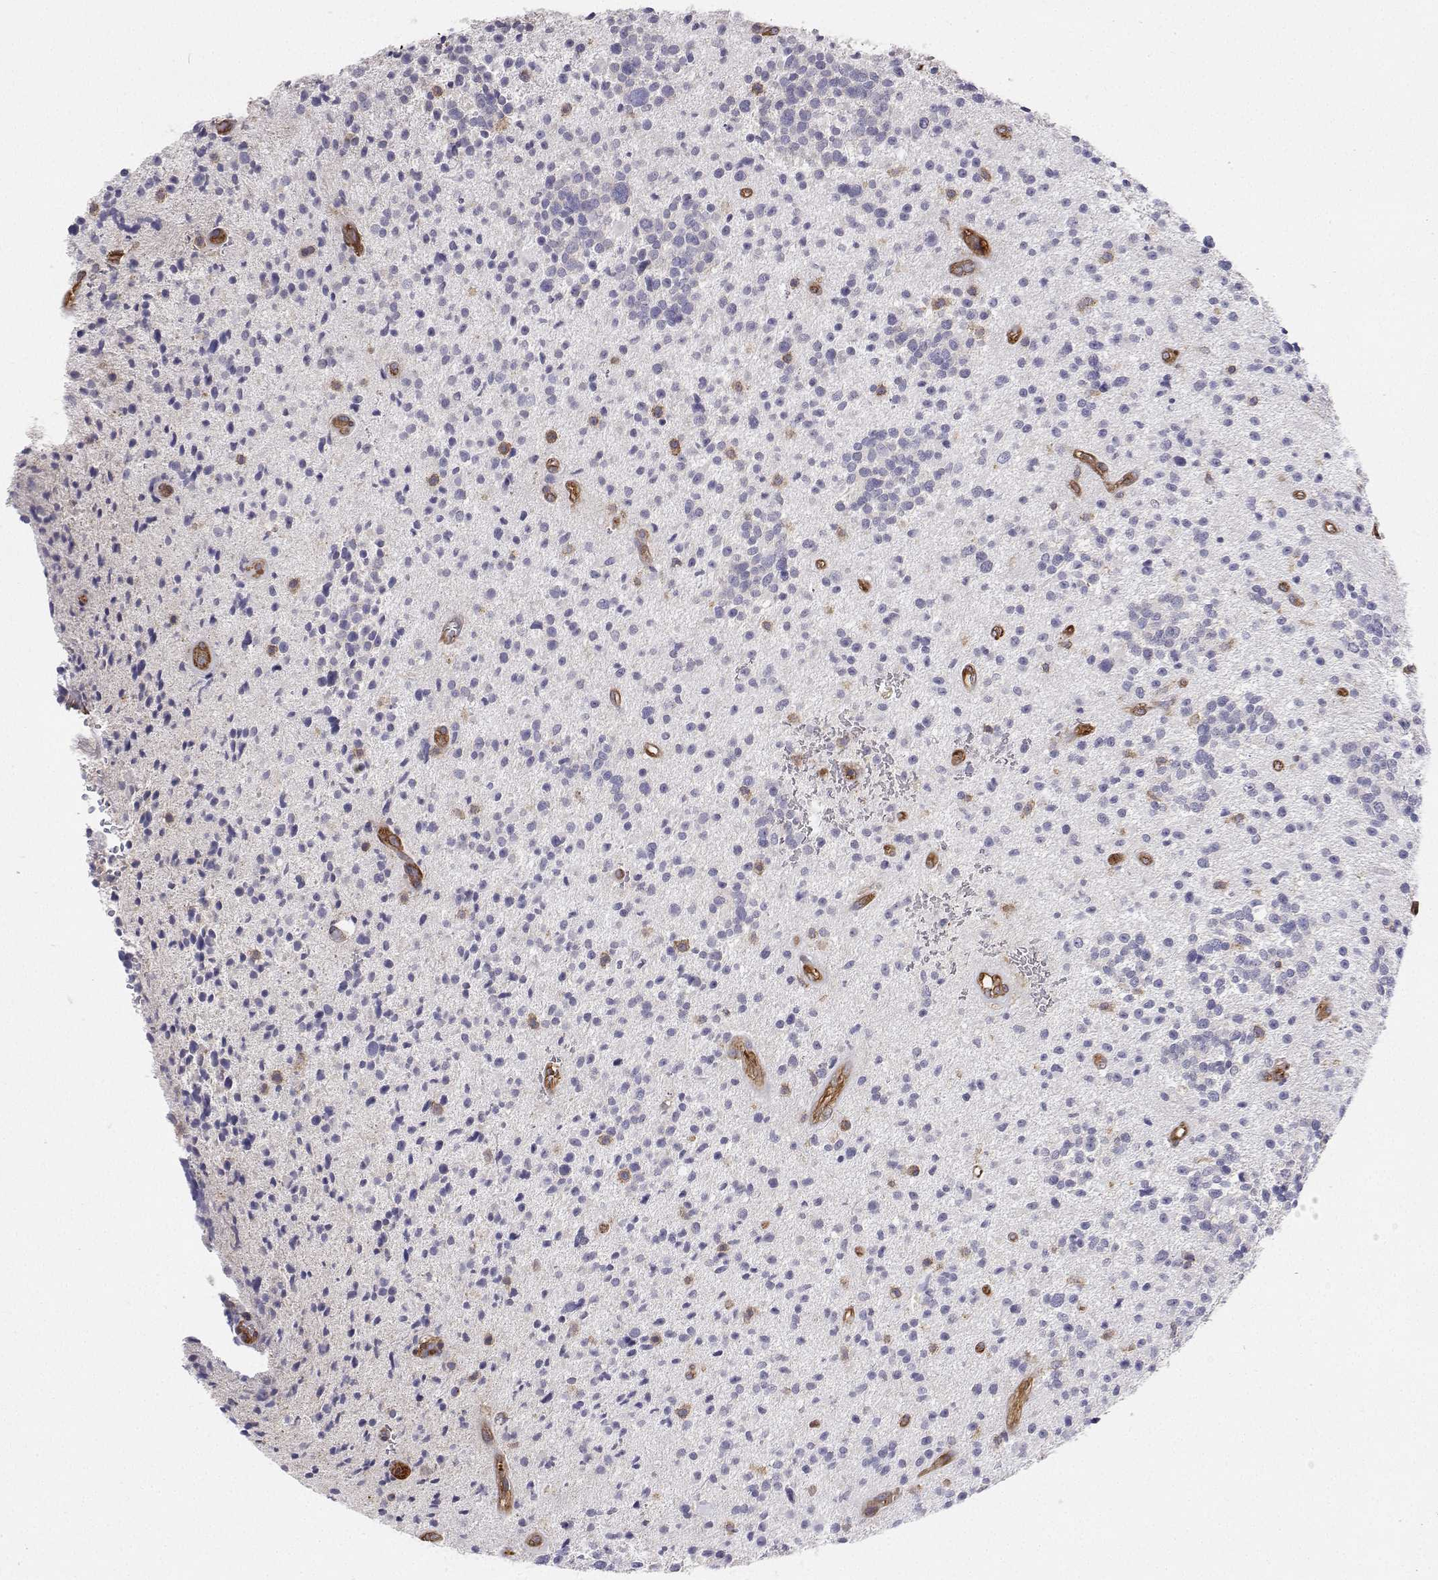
{"staining": {"intensity": "negative", "quantity": "none", "location": "none"}, "tissue": "glioma", "cell_type": "Tumor cells", "image_type": "cancer", "snomed": [{"axis": "morphology", "description": "Glioma, malignant, High grade"}, {"axis": "topography", "description": "Brain"}], "caption": "This is an immunohistochemistry micrograph of human malignant glioma (high-grade). There is no staining in tumor cells.", "gene": "MYH9", "patient": {"sex": "male", "age": 29}}